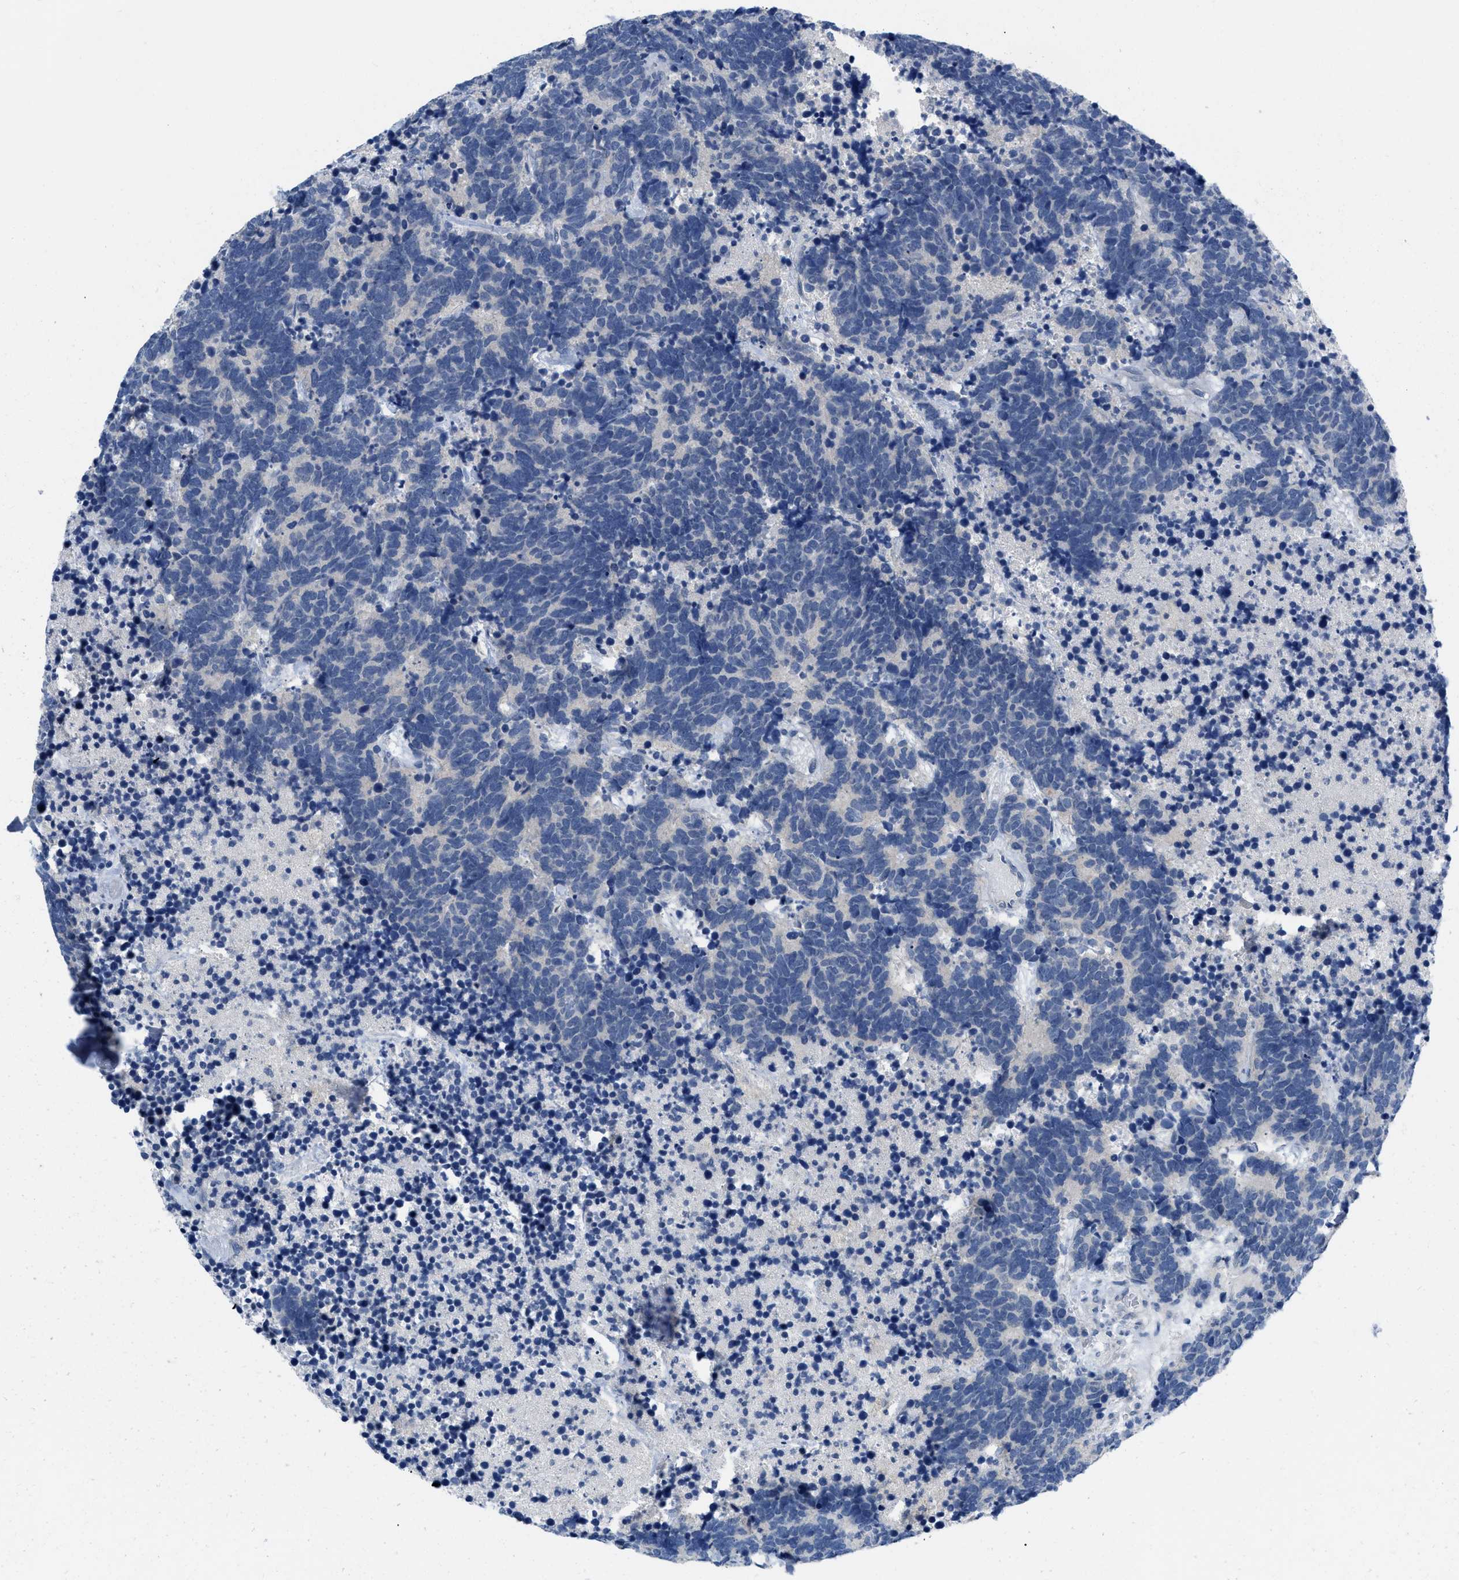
{"staining": {"intensity": "negative", "quantity": "none", "location": "none"}, "tissue": "carcinoid", "cell_type": "Tumor cells", "image_type": "cancer", "snomed": [{"axis": "morphology", "description": "Carcinoma, NOS"}, {"axis": "morphology", "description": "Carcinoid, malignant, NOS"}, {"axis": "topography", "description": "Urinary bladder"}], "caption": "A histopathology image of human carcinoid is negative for staining in tumor cells.", "gene": "PYY", "patient": {"sex": "male", "age": 57}}